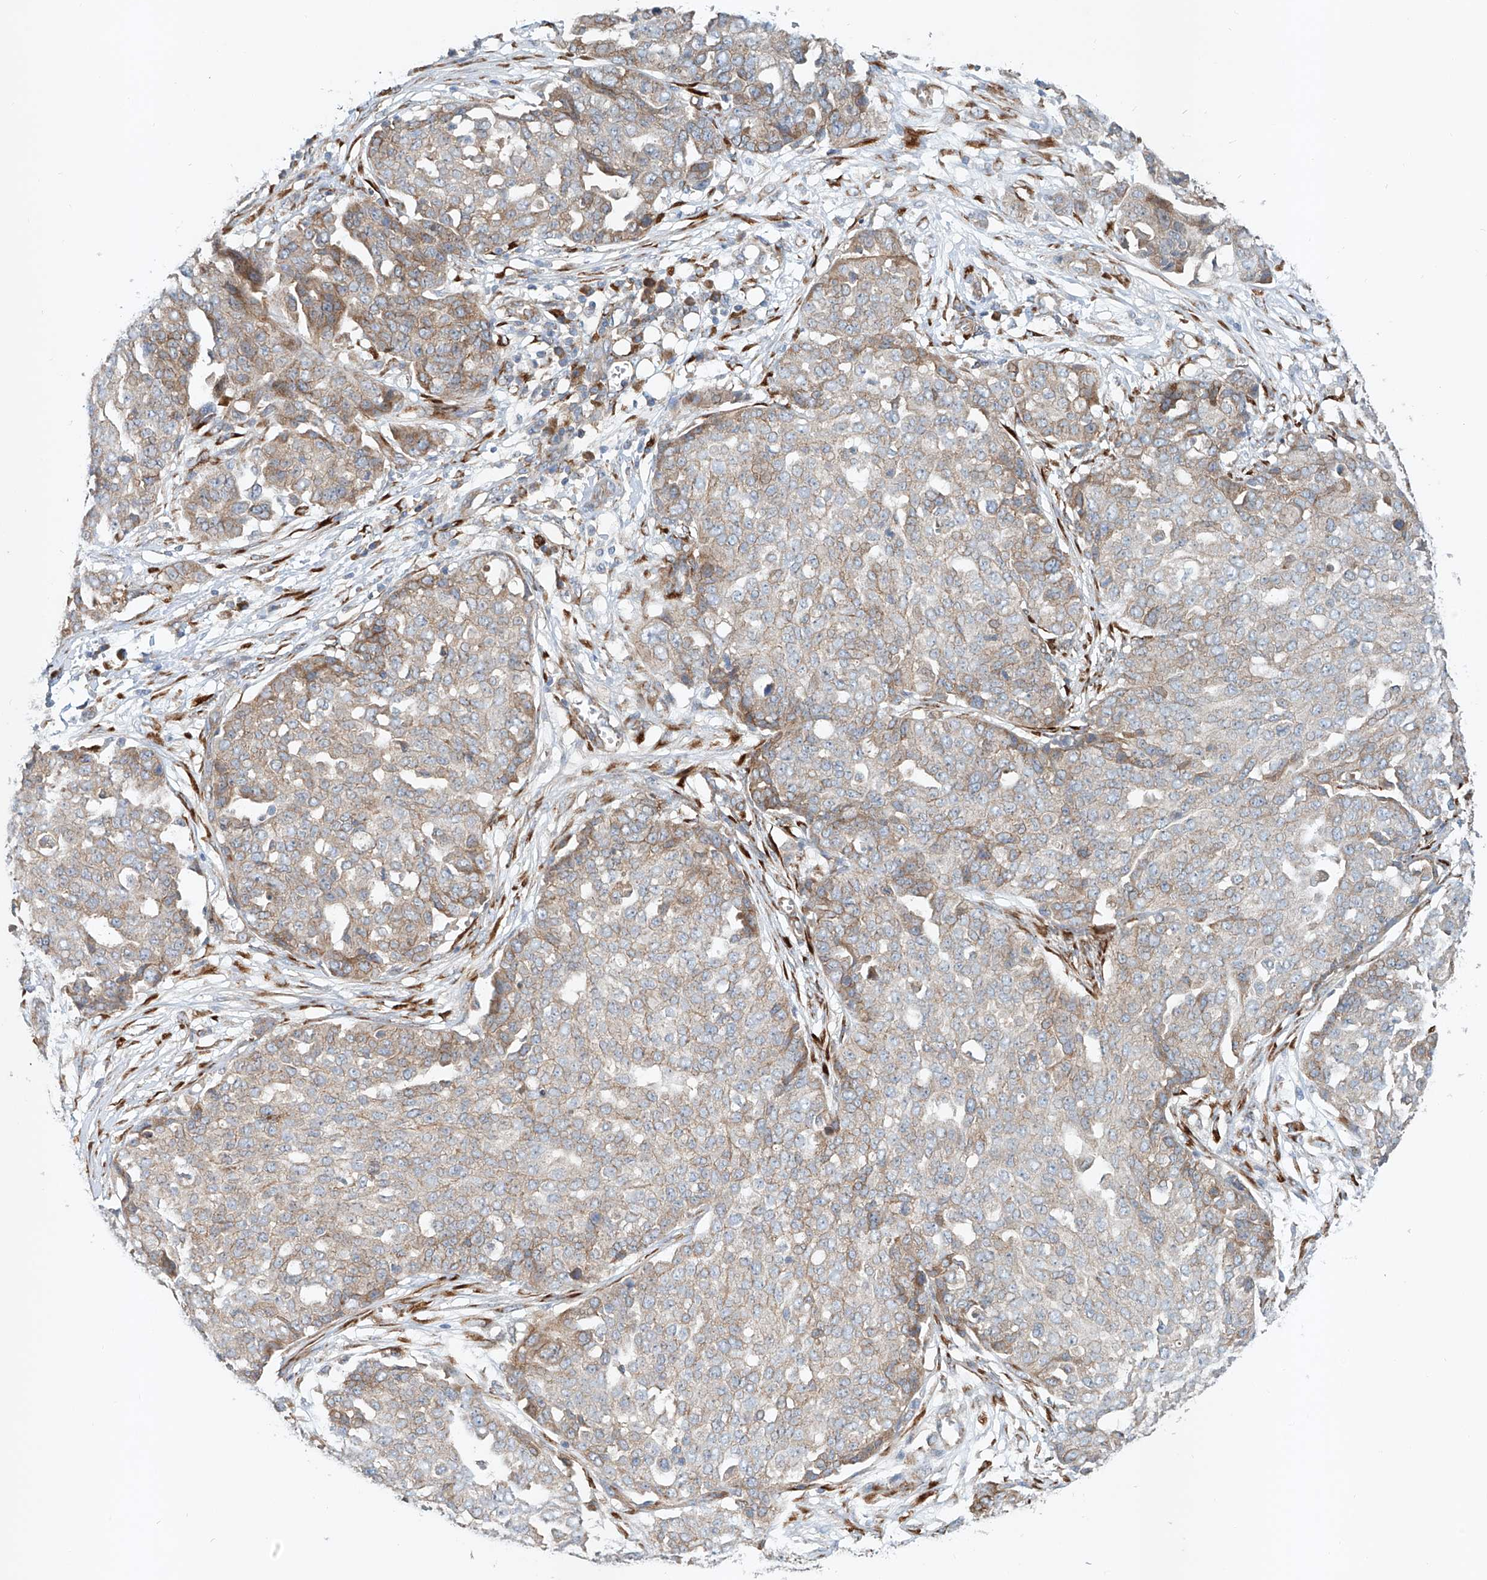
{"staining": {"intensity": "weak", "quantity": "<25%", "location": "cytoplasmic/membranous"}, "tissue": "ovarian cancer", "cell_type": "Tumor cells", "image_type": "cancer", "snomed": [{"axis": "morphology", "description": "Cystadenocarcinoma, serous, NOS"}, {"axis": "topography", "description": "Soft tissue"}, {"axis": "topography", "description": "Ovary"}], "caption": "Micrograph shows no significant protein expression in tumor cells of ovarian cancer.", "gene": "SNAP29", "patient": {"sex": "female", "age": 57}}